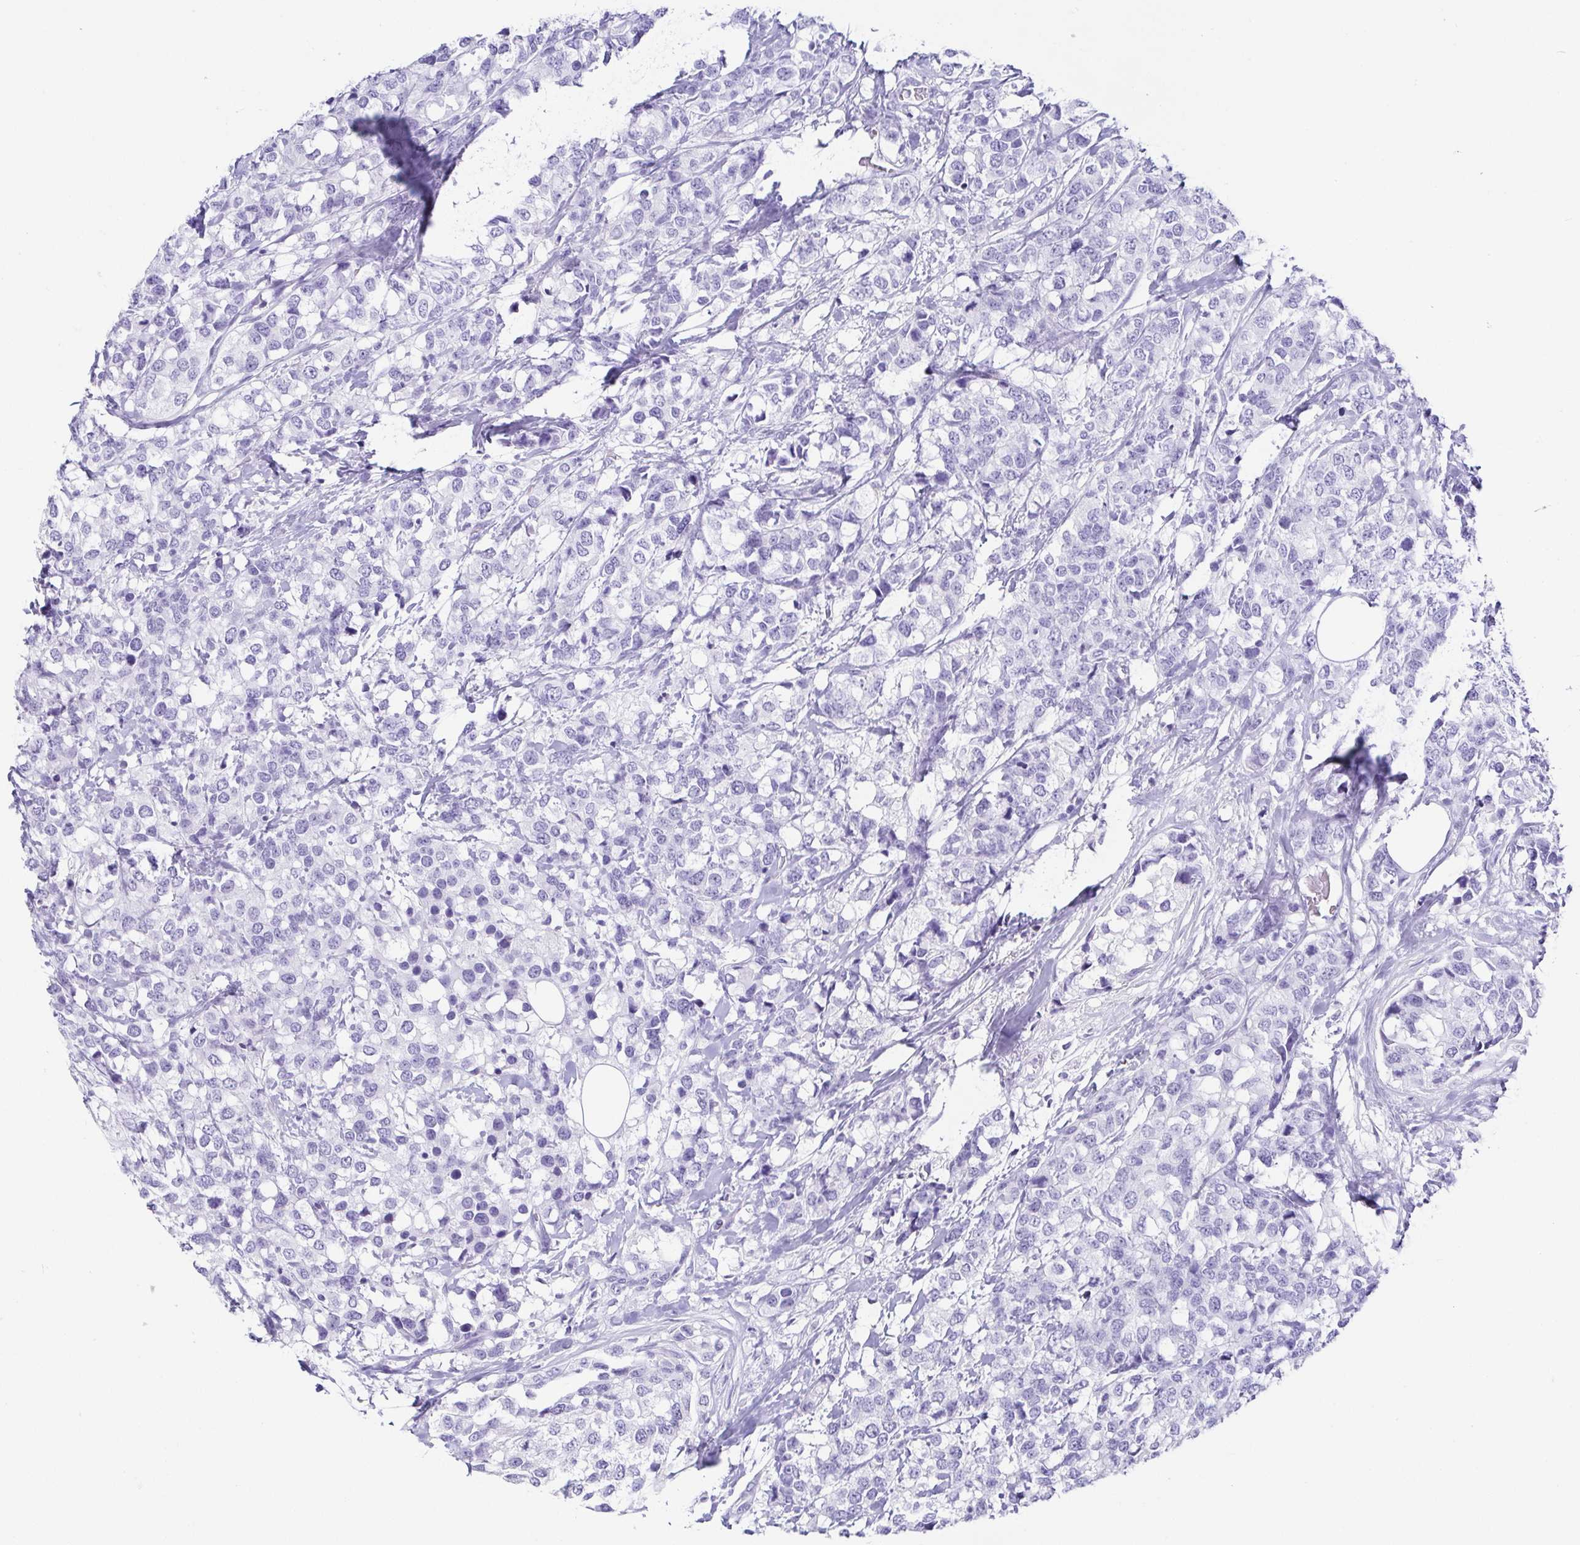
{"staining": {"intensity": "negative", "quantity": "none", "location": "none"}, "tissue": "breast cancer", "cell_type": "Tumor cells", "image_type": "cancer", "snomed": [{"axis": "morphology", "description": "Lobular carcinoma"}, {"axis": "topography", "description": "Breast"}], "caption": "The histopathology image demonstrates no staining of tumor cells in breast cancer (lobular carcinoma).", "gene": "CD164L2", "patient": {"sex": "female", "age": 59}}